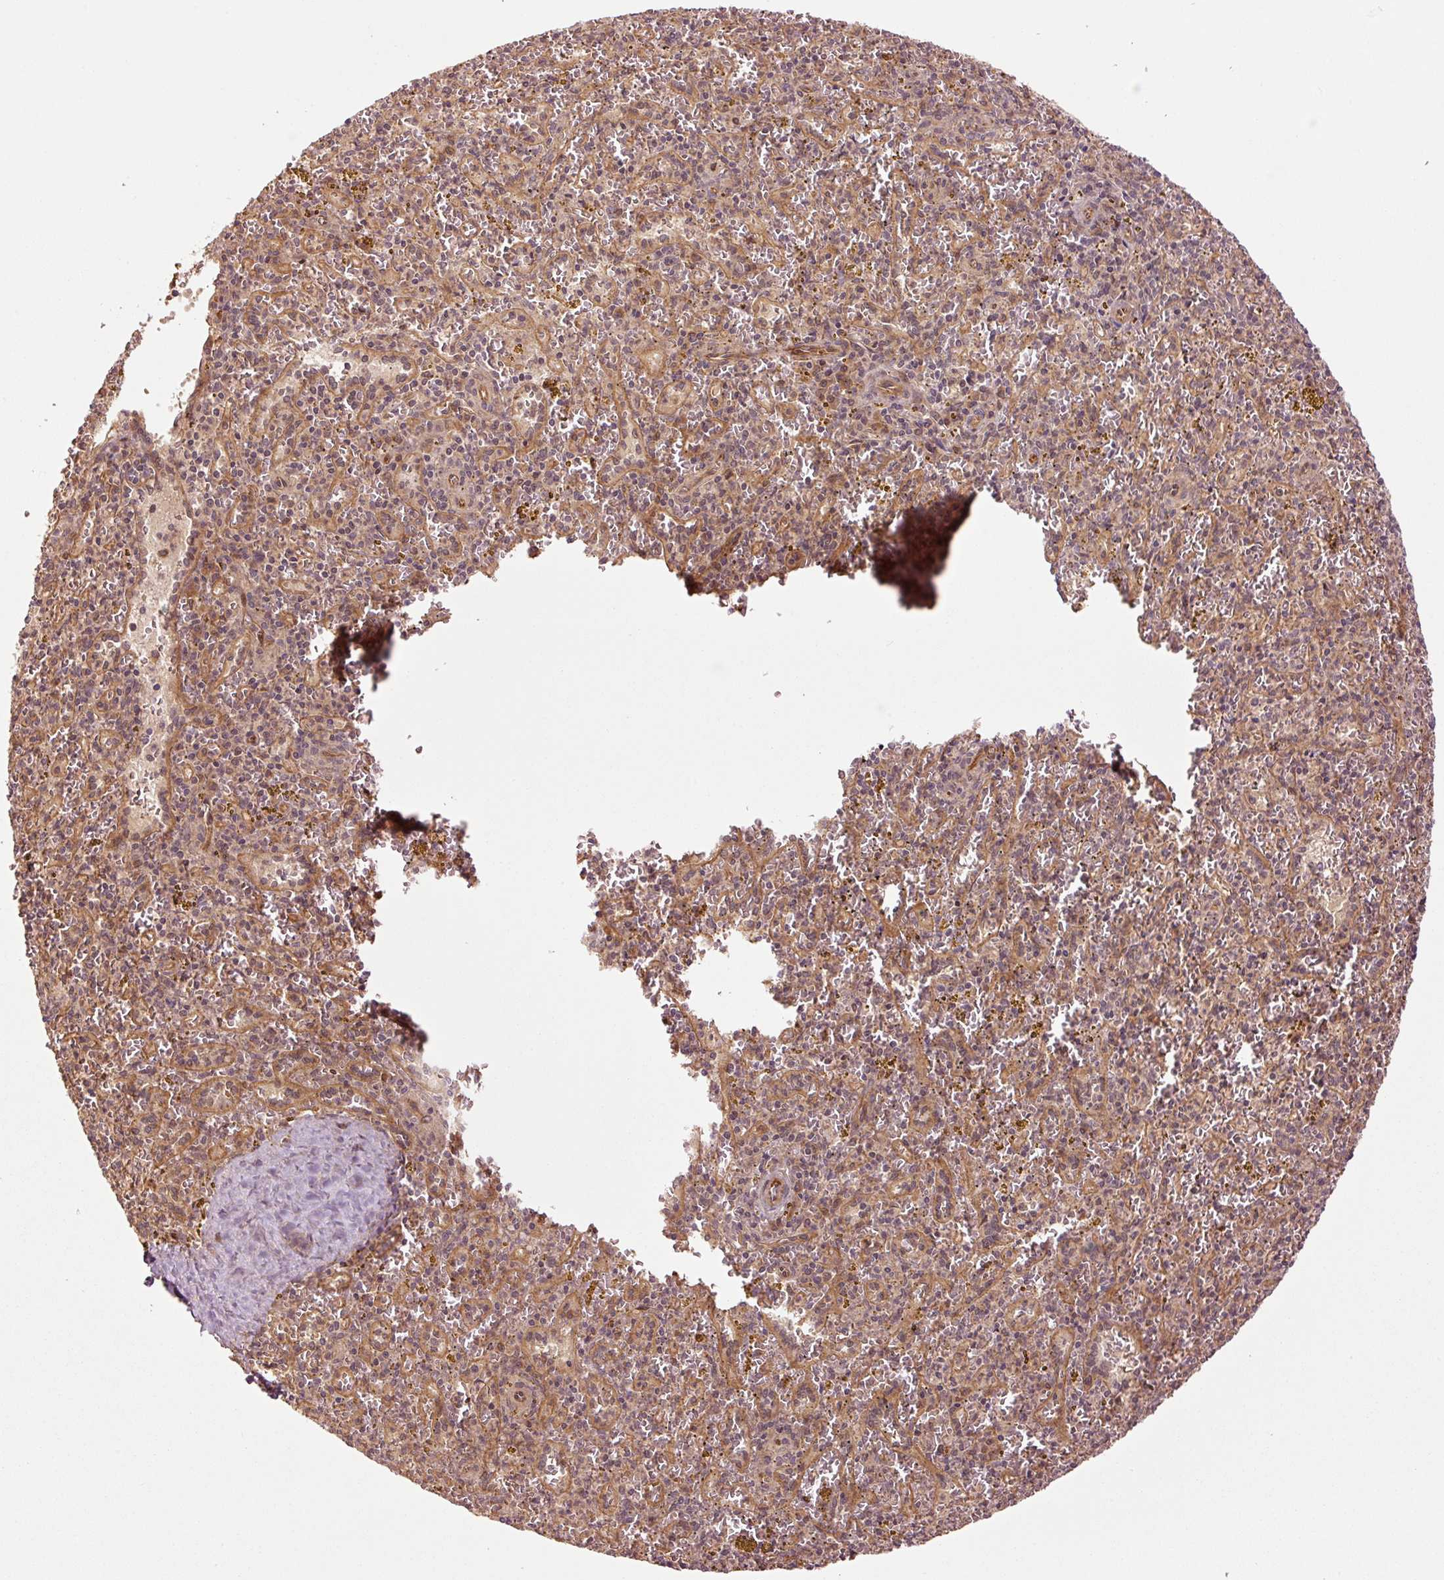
{"staining": {"intensity": "weak", "quantity": "<25%", "location": "cytoplasmic/membranous"}, "tissue": "spleen", "cell_type": "Cells in red pulp", "image_type": "normal", "snomed": [{"axis": "morphology", "description": "Normal tissue, NOS"}, {"axis": "topography", "description": "Spleen"}], "caption": "An image of spleen stained for a protein exhibits no brown staining in cells in red pulp. (Stains: DAB immunohistochemistry with hematoxylin counter stain, Microscopy: brightfield microscopy at high magnification).", "gene": "OXER1", "patient": {"sex": "male", "age": 57}}